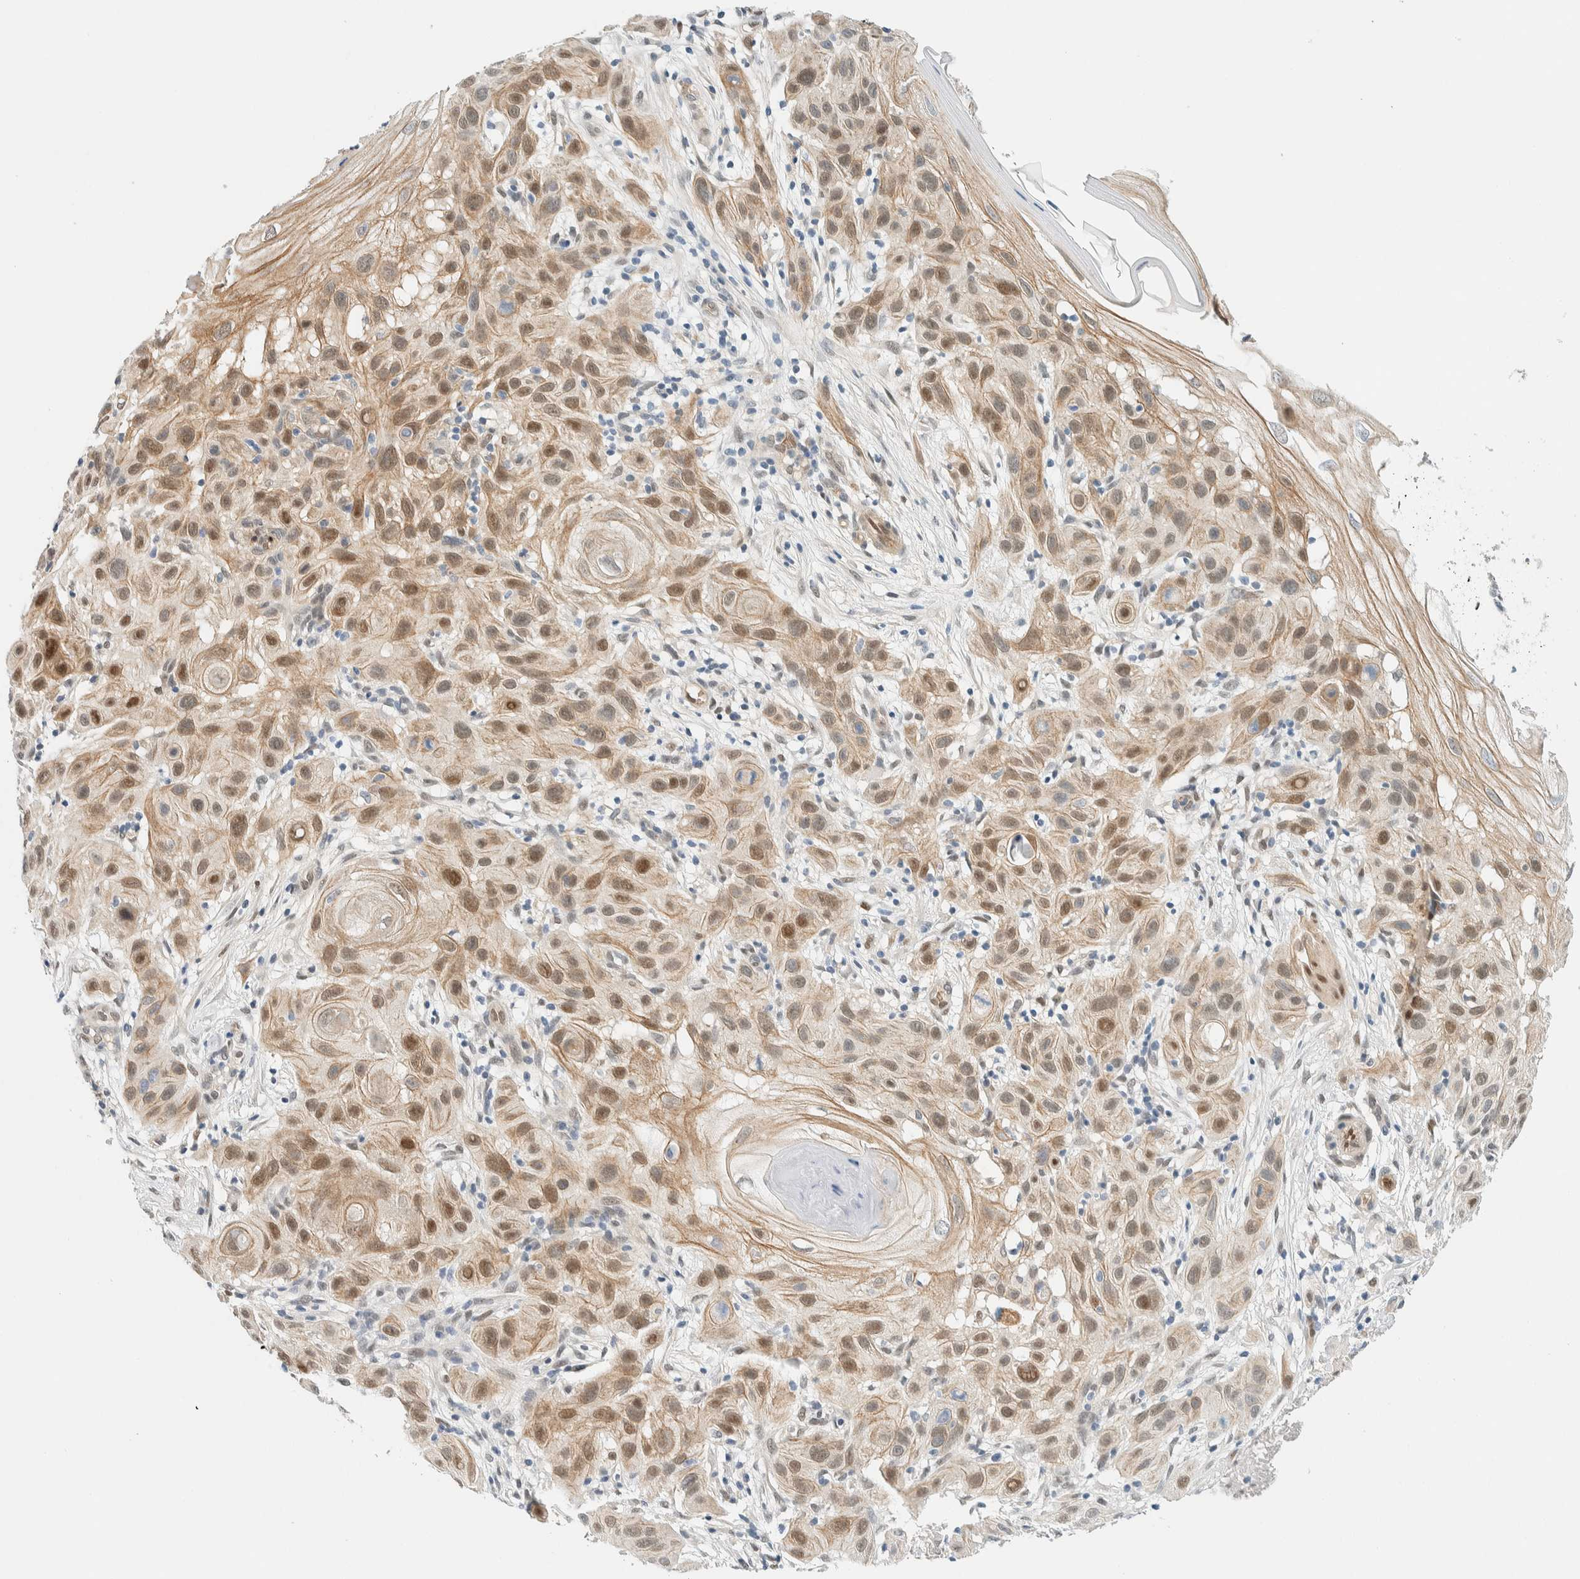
{"staining": {"intensity": "weak", "quantity": ">75%", "location": "cytoplasmic/membranous,nuclear"}, "tissue": "skin cancer", "cell_type": "Tumor cells", "image_type": "cancer", "snomed": [{"axis": "morphology", "description": "Squamous cell carcinoma, NOS"}, {"axis": "topography", "description": "Skin"}], "caption": "Skin cancer tissue displays weak cytoplasmic/membranous and nuclear expression in about >75% of tumor cells", "gene": "TSTD2", "patient": {"sex": "female", "age": 96}}